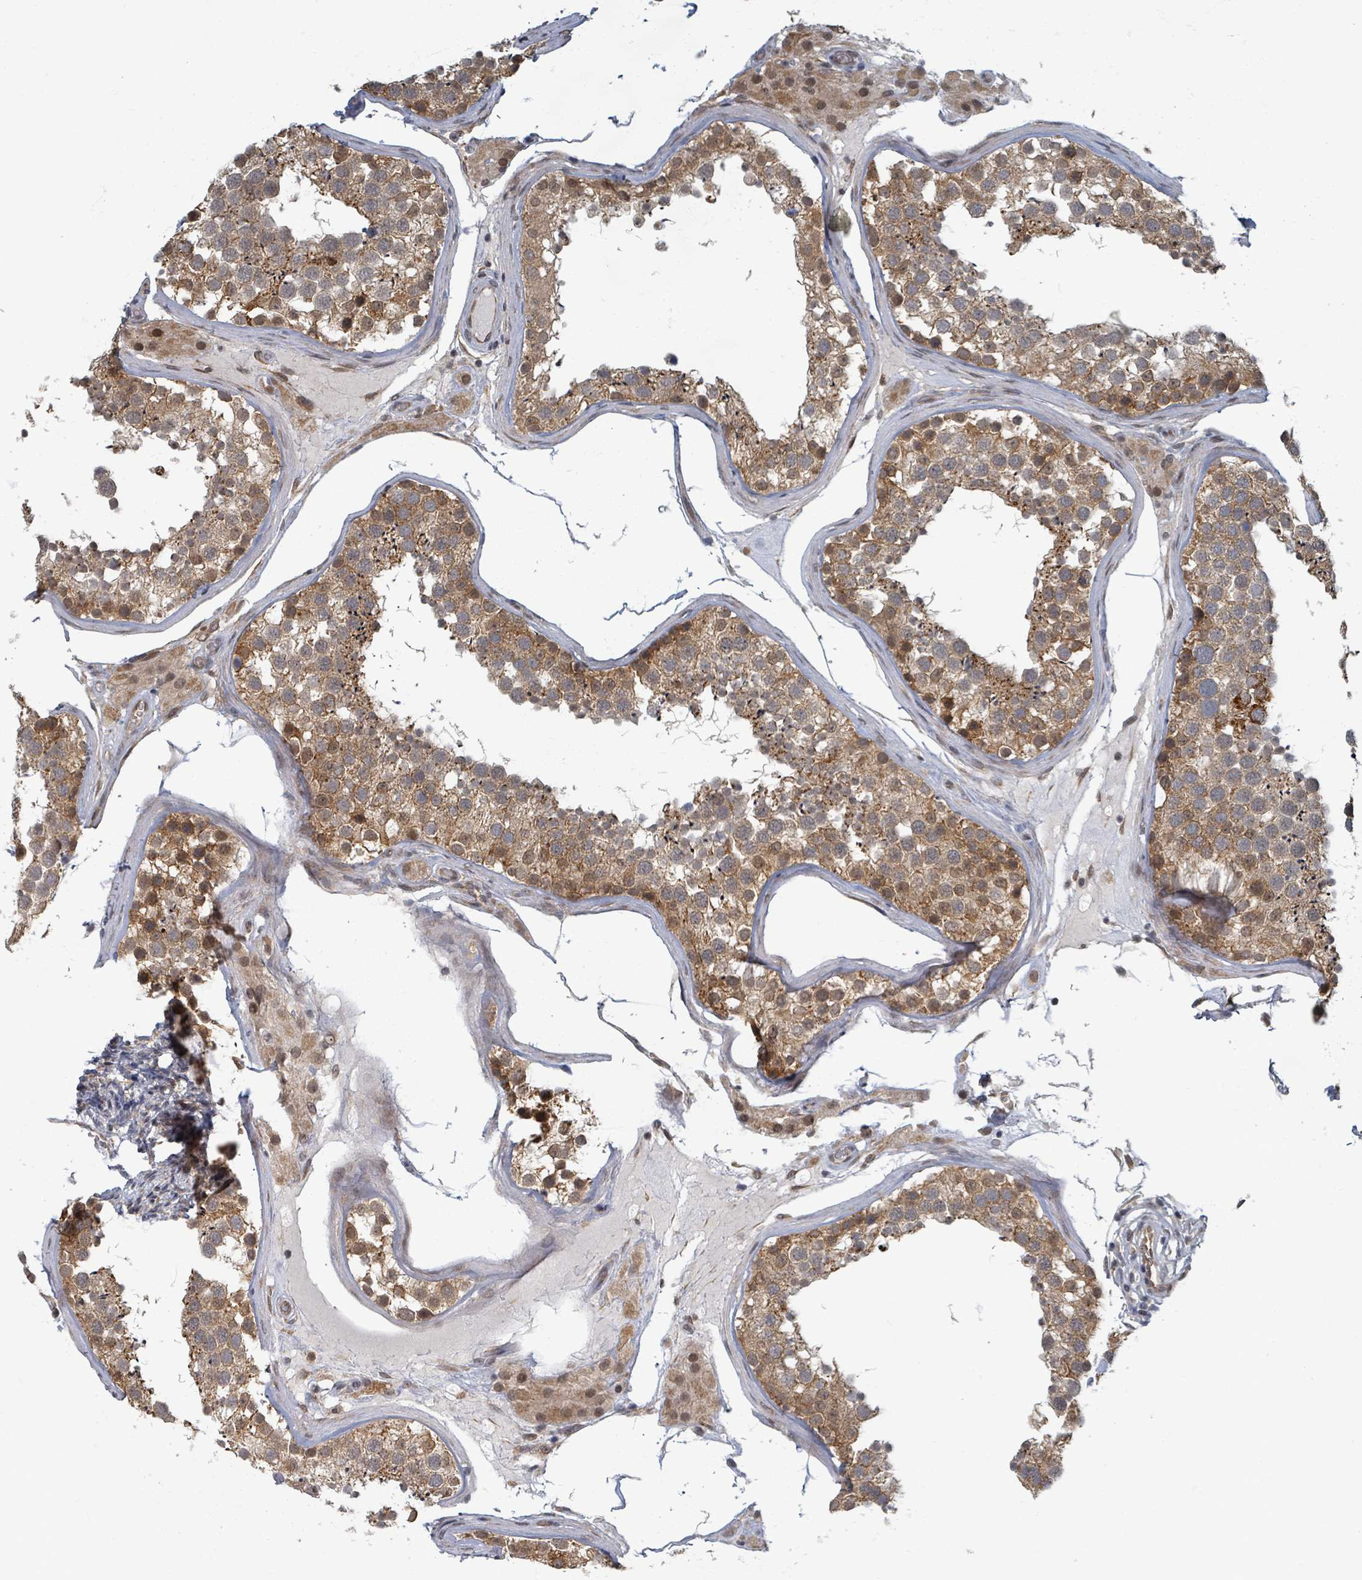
{"staining": {"intensity": "moderate", "quantity": ">75%", "location": "cytoplasmic/membranous,nuclear"}, "tissue": "testis", "cell_type": "Cells in seminiferous ducts", "image_type": "normal", "snomed": [{"axis": "morphology", "description": "Normal tissue, NOS"}, {"axis": "topography", "description": "Testis"}], "caption": "This micrograph exhibits IHC staining of benign human testis, with medium moderate cytoplasmic/membranous,nuclear staining in about >75% of cells in seminiferous ducts.", "gene": "INTS15", "patient": {"sex": "male", "age": 46}}